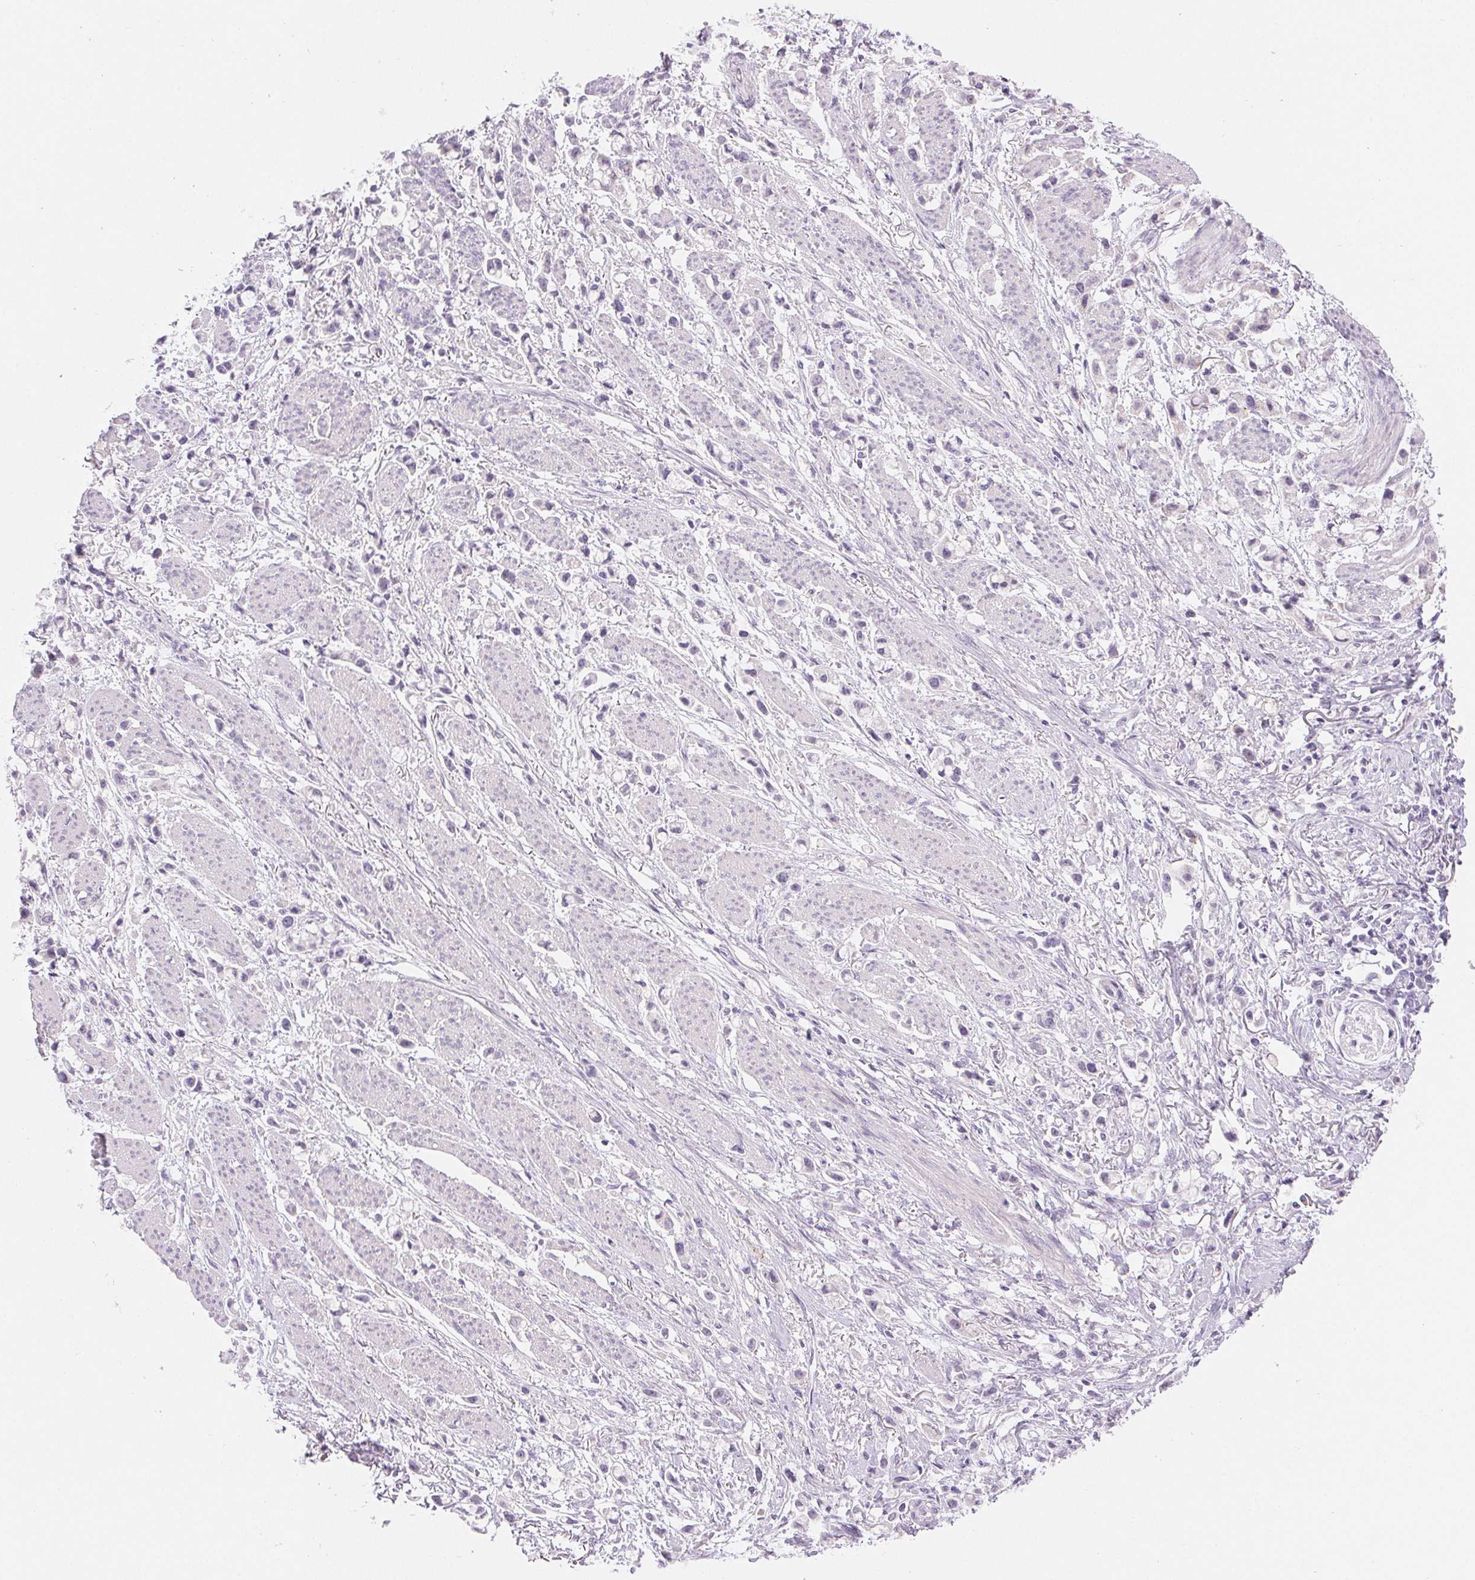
{"staining": {"intensity": "negative", "quantity": "none", "location": "none"}, "tissue": "stomach cancer", "cell_type": "Tumor cells", "image_type": "cancer", "snomed": [{"axis": "morphology", "description": "Adenocarcinoma, NOS"}, {"axis": "topography", "description": "Stomach"}], "caption": "Stomach adenocarcinoma was stained to show a protein in brown. There is no significant staining in tumor cells.", "gene": "BPIFB2", "patient": {"sex": "female", "age": 81}}